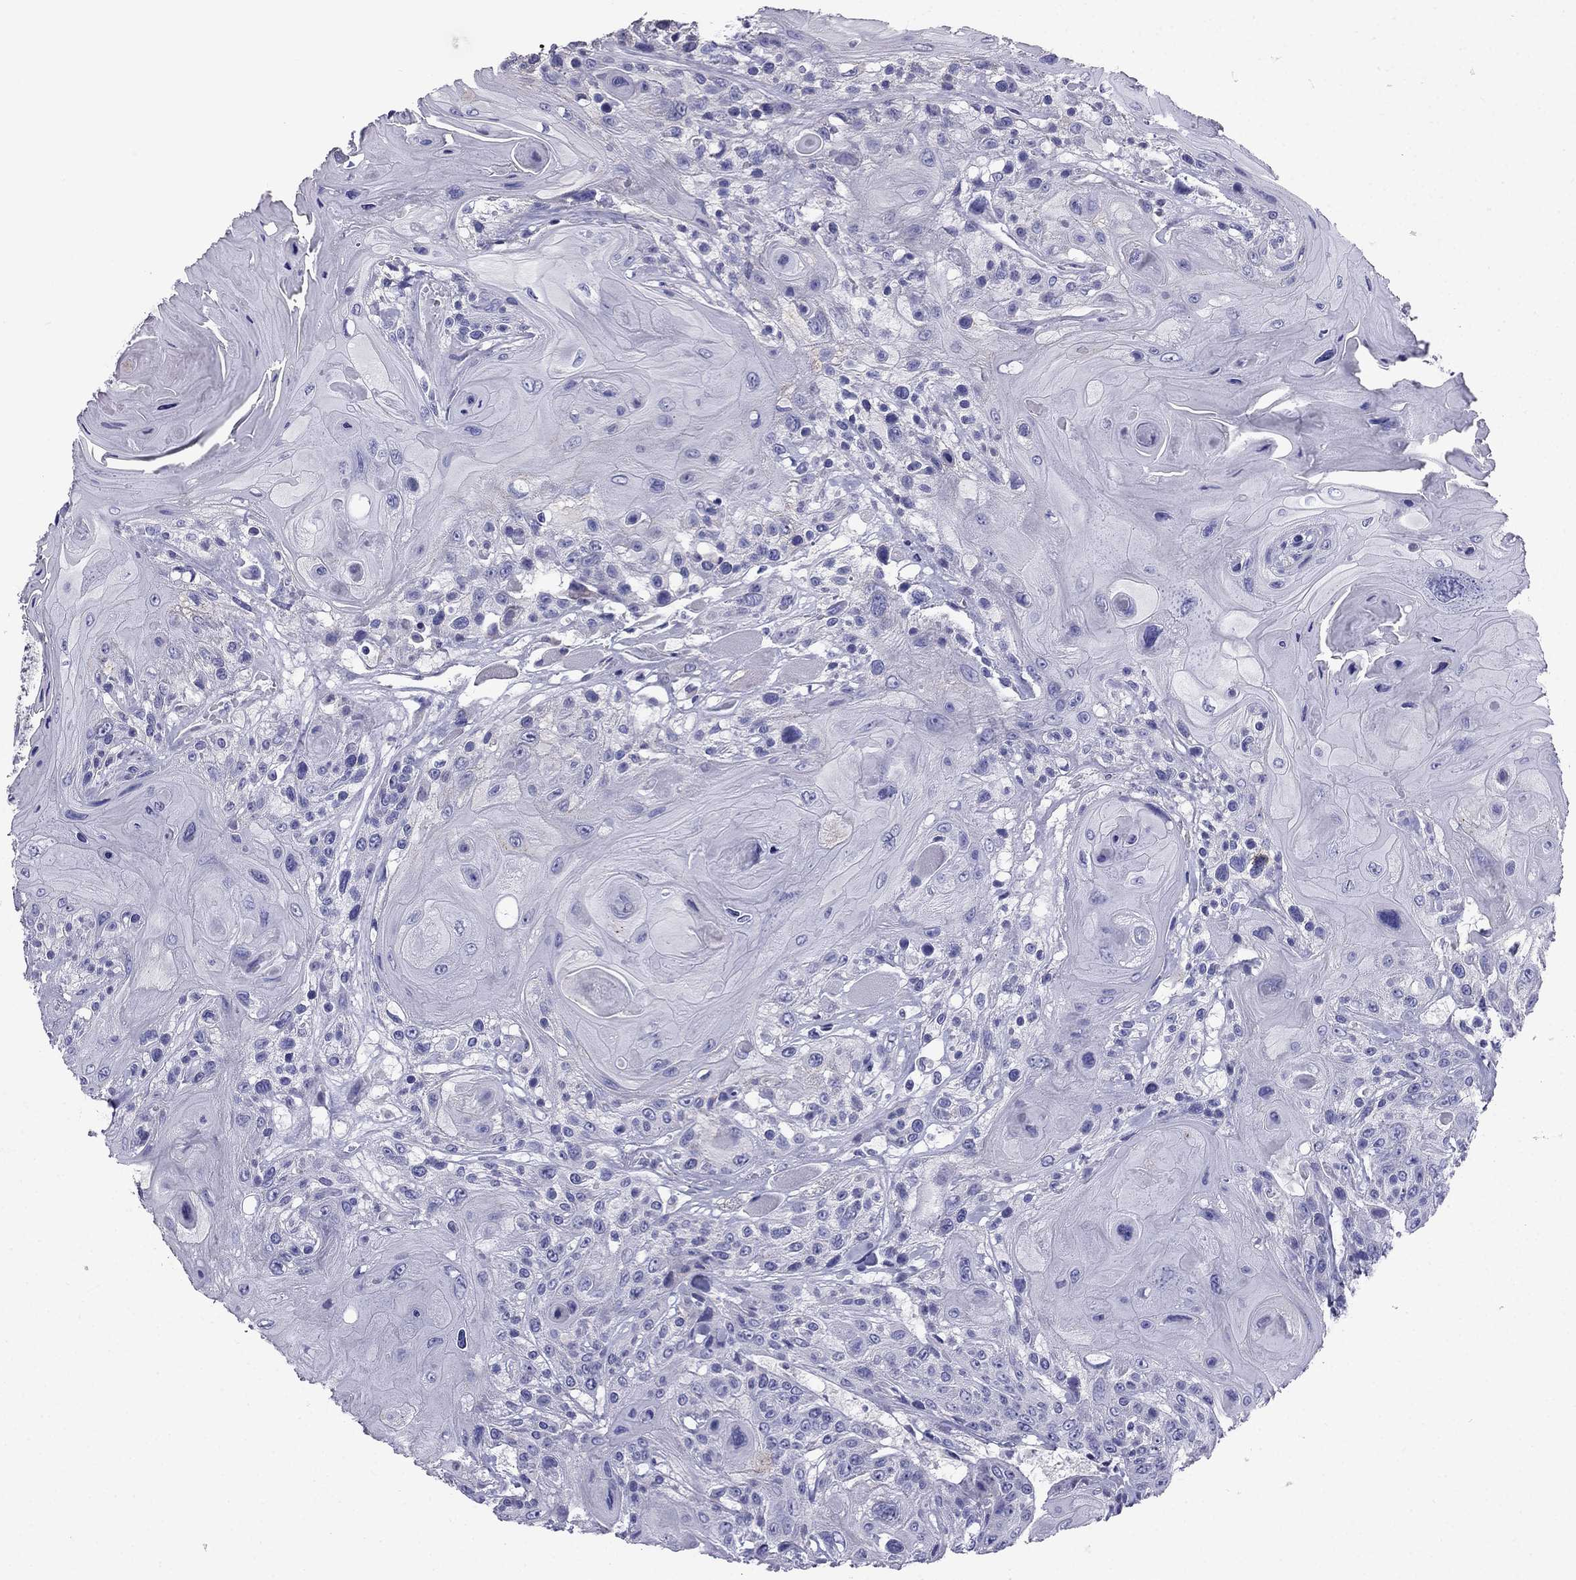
{"staining": {"intensity": "negative", "quantity": "none", "location": "none"}, "tissue": "head and neck cancer", "cell_type": "Tumor cells", "image_type": "cancer", "snomed": [{"axis": "morphology", "description": "Squamous cell carcinoma, NOS"}, {"axis": "topography", "description": "Head-Neck"}], "caption": "Image shows no protein staining in tumor cells of head and neck cancer tissue.", "gene": "PTH", "patient": {"sex": "female", "age": 59}}